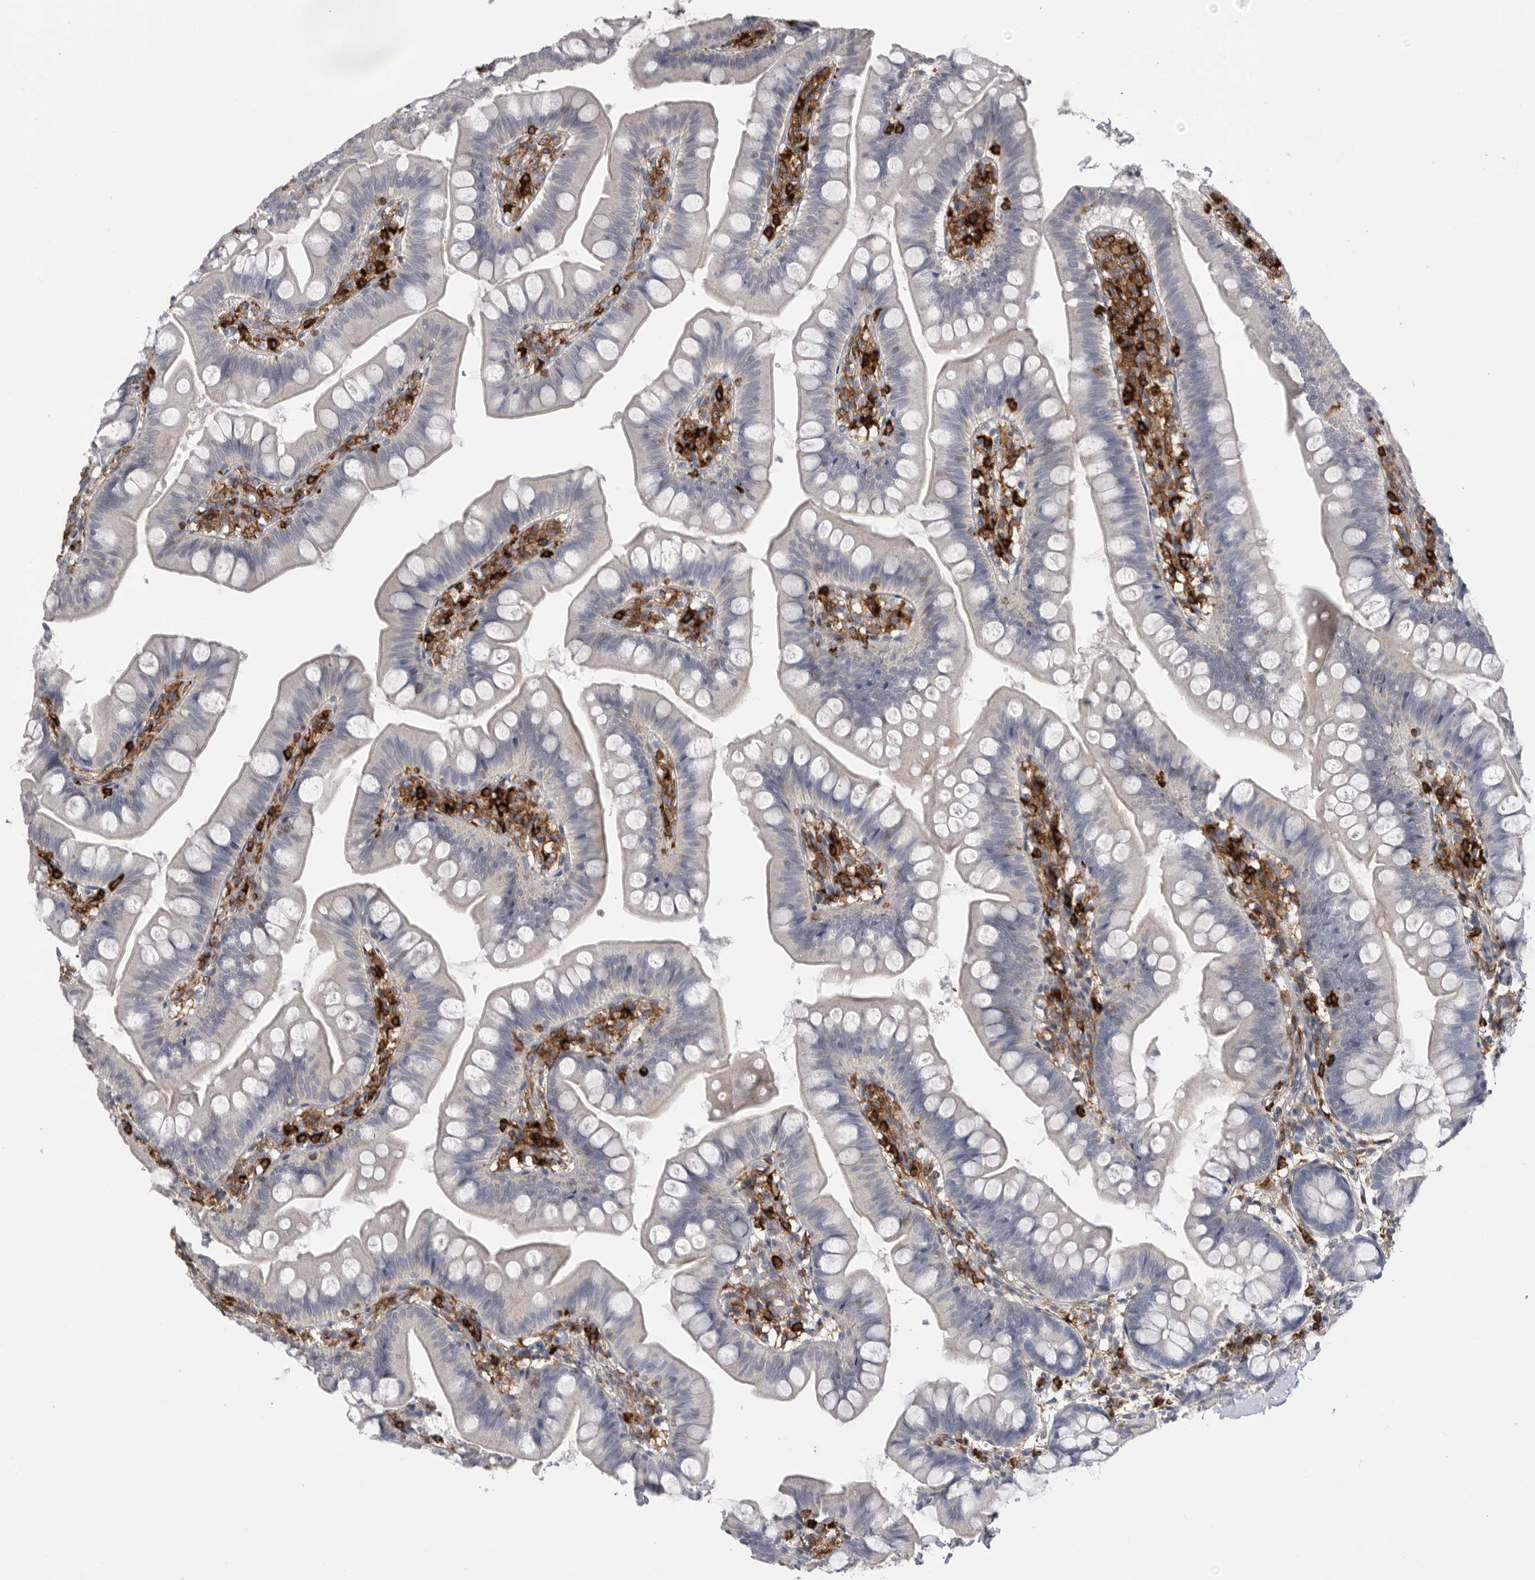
{"staining": {"intensity": "negative", "quantity": "none", "location": "none"}, "tissue": "small intestine", "cell_type": "Glandular cells", "image_type": "normal", "snomed": [{"axis": "morphology", "description": "Normal tissue, NOS"}, {"axis": "topography", "description": "Small intestine"}], "caption": "Glandular cells show no significant protein staining in benign small intestine.", "gene": "SIGLEC10", "patient": {"sex": "male", "age": 7}}